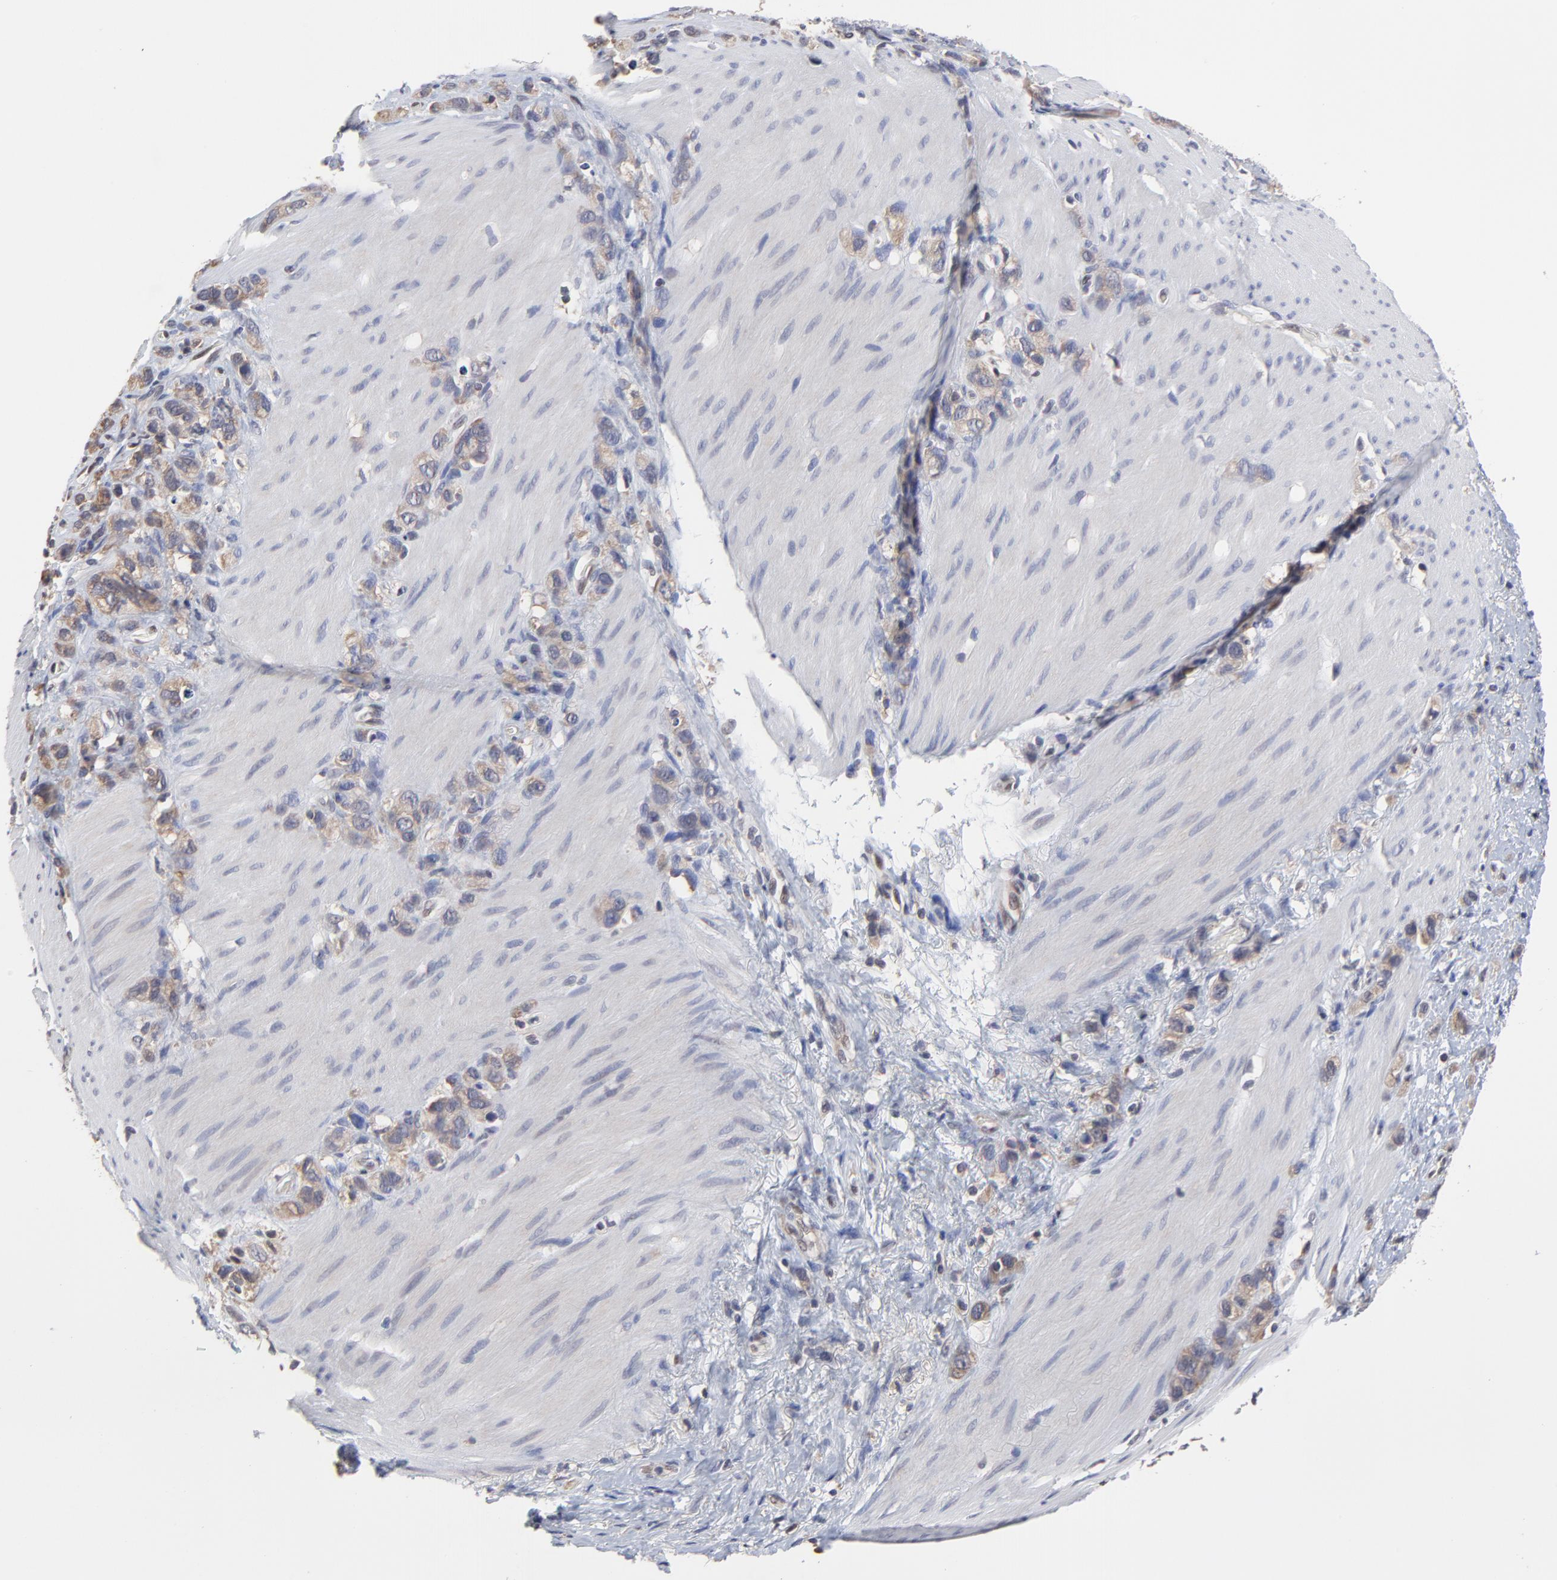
{"staining": {"intensity": "weak", "quantity": ">75%", "location": "cytoplasmic/membranous"}, "tissue": "stomach cancer", "cell_type": "Tumor cells", "image_type": "cancer", "snomed": [{"axis": "morphology", "description": "Normal tissue, NOS"}, {"axis": "morphology", "description": "Adenocarcinoma, NOS"}, {"axis": "morphology", "description": "Adenocarcinoma, High grade"}, {"axis": "topography", "description": "Stomach, upper"}, {"axis": "topography", "description": "Stomach"}], "caption": "Stomach cancer (high-grade adenocarcinoma) stained with IHC reveals weak cytoplasmic/membranous expression in approximately >75% of tumor cells.", "gene": "CCT2", "patient": {"sex": "female", "age": 65}}